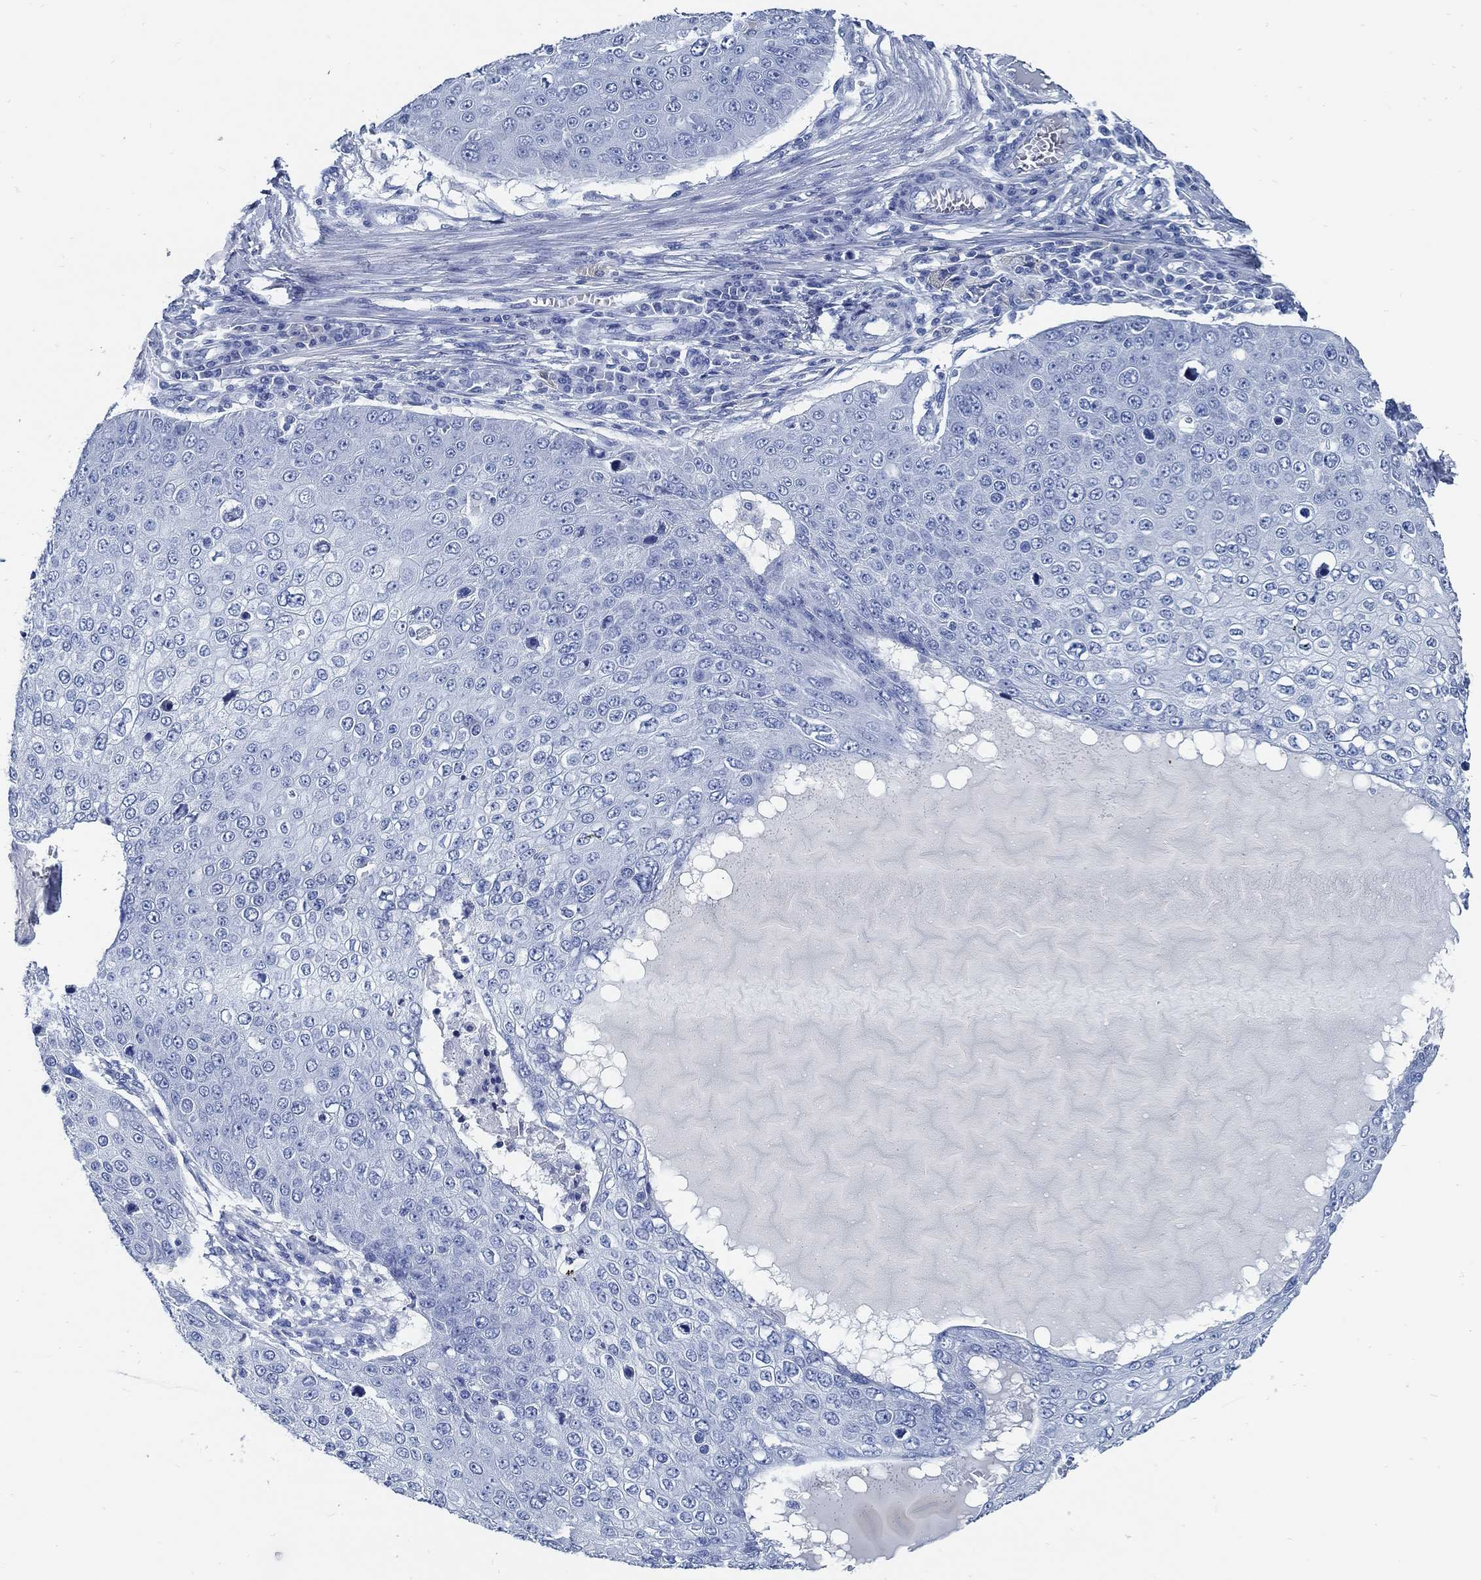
{"staining": {"intensity": "negative", "quantity": "none", "location": "none"}, "tissue": "skin cancer", "cell_type": "Tumor cells", "image_type": "cancer", "snomed": [{"axis": "morphology", "description": "Squamous cell carcinoma, NOS"}, {"axis": "topography", "description": "Skin"}], "caption": "High magnification brightfield microscopy of skin cancer (squamous cell carcinoma) stained with DAB (3,3'-diaminobenzidine) (brown) and counterstained with hematoxylin (blue): tumor cells show no significant staining. (Brightfield microscopy of DAB (3,3'-diaminobenzidine) IHC at high magnification).", "gene": "SLC45A1", "patient": {"sex": "male", "age": 71}}